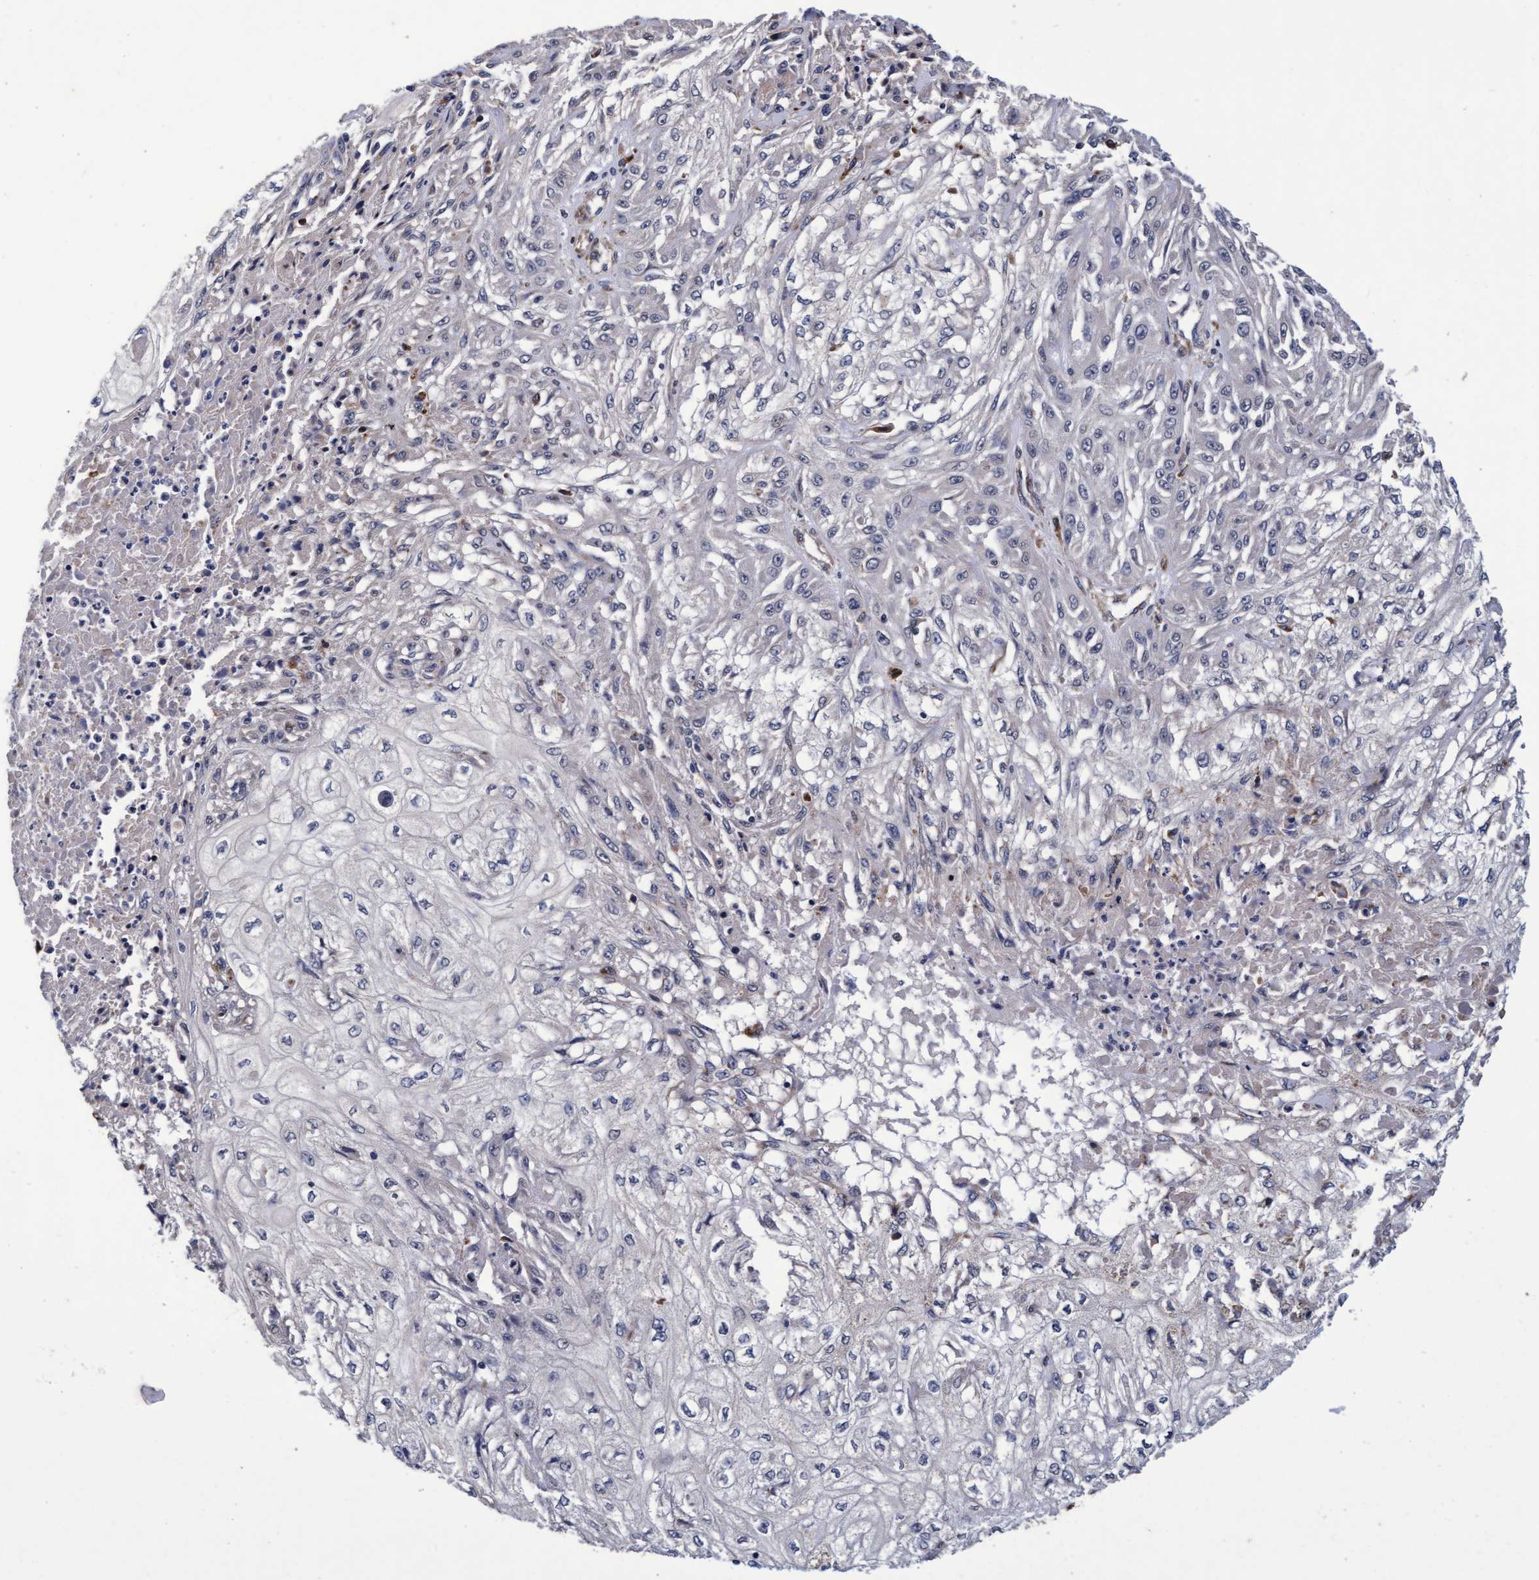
{"staining": {"intensity": "negative", "quantity": "none", "location": "none"}, "tissue": "skin cancer", "cell_type": "Tumor cells", "image_type": "cancer", "snomed": [{"axis": "morphology", "description": "Squamous cell carcinoma, NOS"}, {"axis": "morphology", "description": "Squamous cell carcinoma, metastatic, NOS"}, {"axis": "topography", "description": "Skin"}, {"axis": "topography", "description": "Lymph node"}], "caption": "Tumor cells are negative for protein expression in human squamous cell carcinoma (skin). (DAB IHC, high magnification).", "gene": "CPQ", "patient": {"sex": "male", "age": 75}}